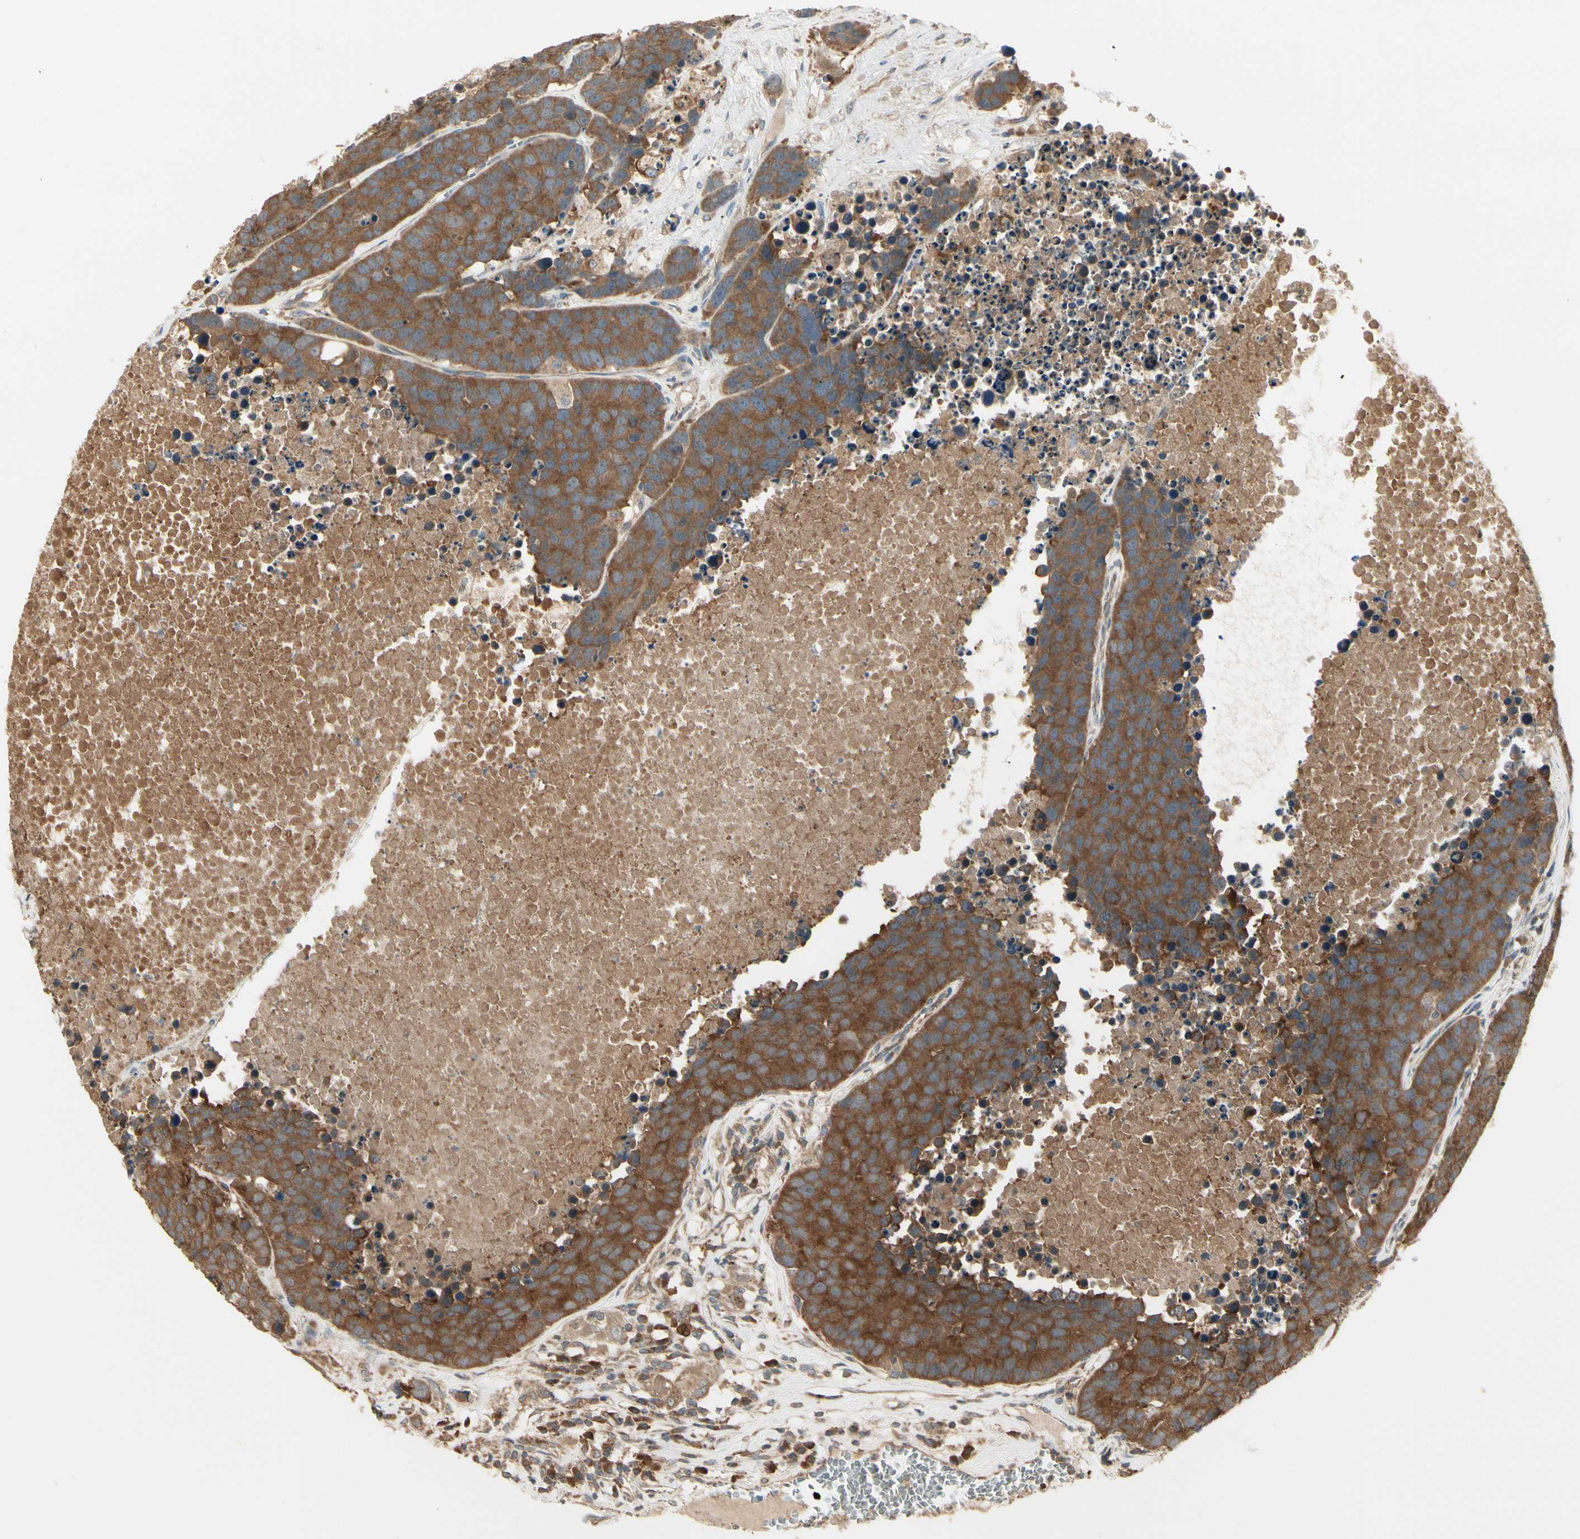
{"staining": {"intensity": "strong", "quantity": ">75%", "location": "cytoplasmic/membranous"}, "tissue": "carcinoid", "cell_type": "Tumor cells", "image_type": "cancer", "snomed": [{"axis": "morphology", "description": "Carcinoid, malignant, NOS"}, {"axis": "topography", "description": "Lung"}], "caption": "There is high levels of strong cytoplasmic/membranous staining in tumor cells of carcinoid (malignant), as demonstrated by immunohistochemical staining (brown color).", "gene": "IRAG1", "patient": {"sex": "male", "age": 60}}